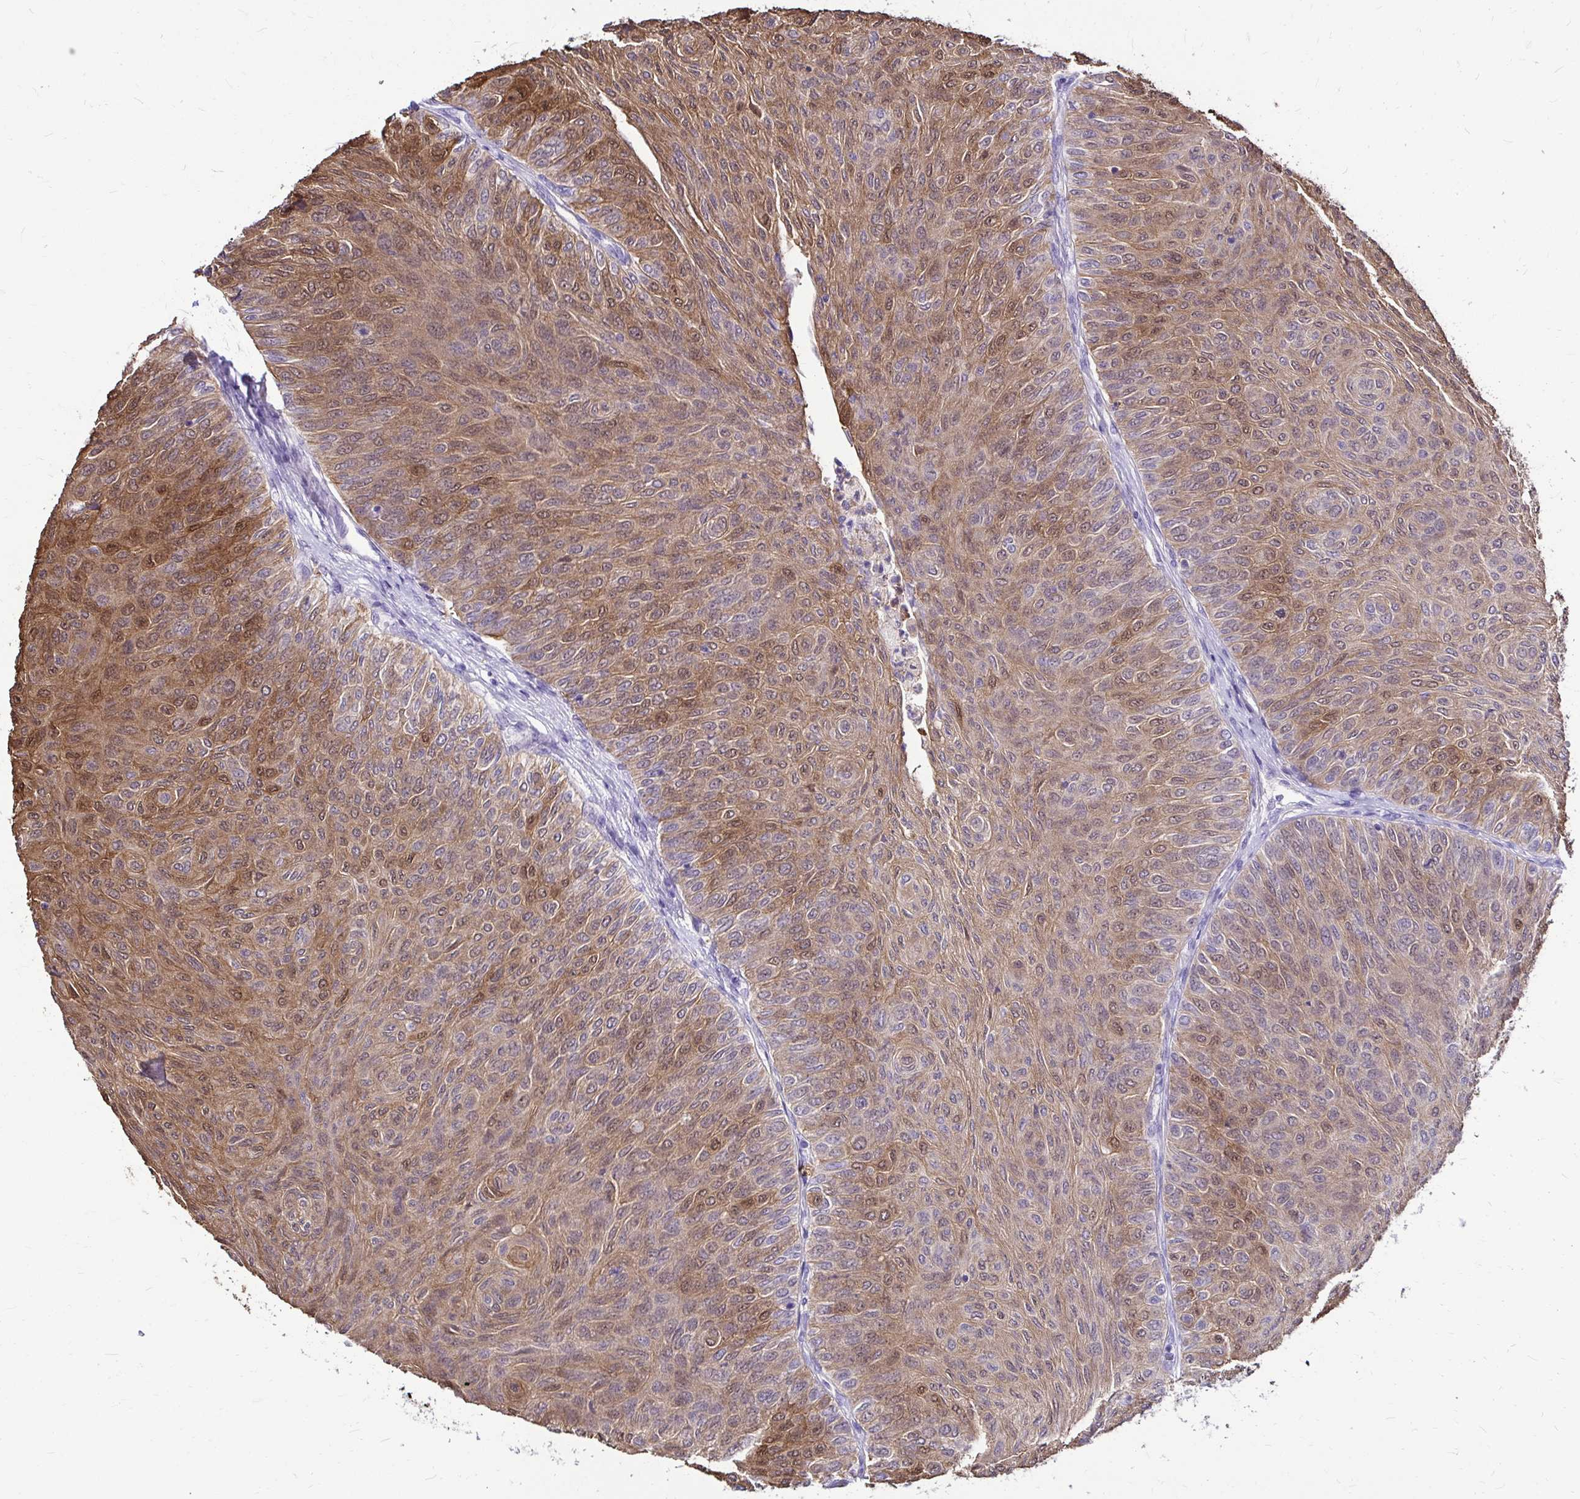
{"staining": {"intensity": "moderate", "quantity": ">75%", "location": "cytoplasmic/membranous,nuclear"}, "tissue": "urothelial cancer", "cell_type": "Tumor cells", "image_type": "cancer", "snomed": [{"axis": "morphology", "description": "Urothelial carcinoma, Low grade"}, {"axis": "topography", "description": "Urinary bladder"}], "caption": "DAB immunohistochemical staining of human urothelial carcinoma (low-grade) reveals moderate cytoplasmic/membranous and nuclear protein expression in approximately >75% of tumor cells.", "gene": "IDH1", "patient": {"sex": "male", "age": 78}}